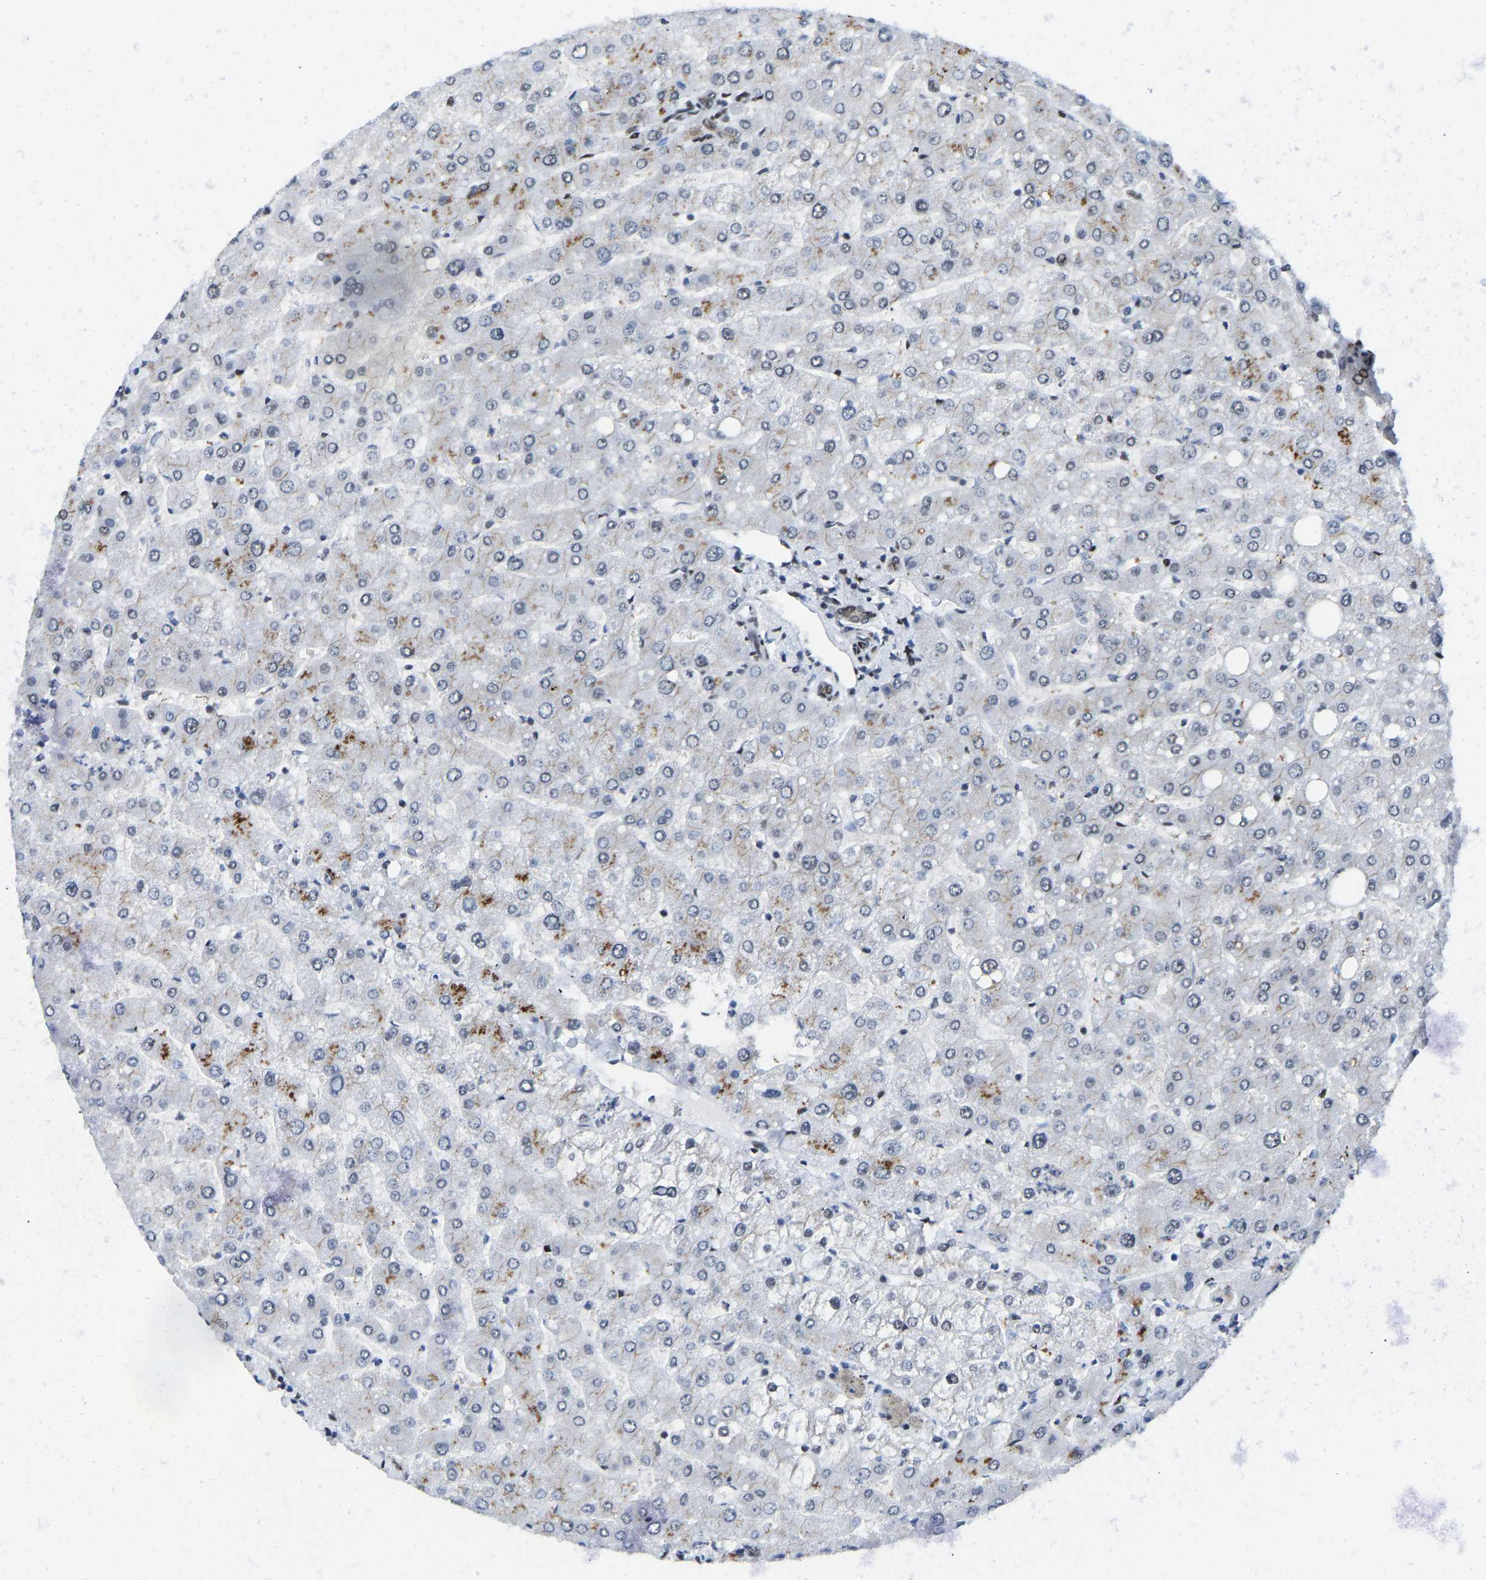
{"staining": {"intensity": "moderate", "quantity": ">75%", "location": "cytoplasmic/membranous,nuclear"}, "tissue": "liver", "cell_type": "Cholangiocytes", "image_type": "normal", "snomed": [{"axis": "morphology", "description": "Normal tissue, NOS"}, {"axis": "topography", "description": "Liver"}], "caption": "Immunohistochemistry staining of normal liver, which exhibits medium levels of moderate cytoplasmic/membranous,nuclear staining in about >75% of cholangiocytes indicating moderate cytoplasmic/membranous,nuclear protein staining. The staining was performed using DAB (3,3'-diaminobenzidine) (brown) for protein detection and nuclei were counterstained in hematoxylin (blue).", "gene": "FOXK1", "patient": {"sex": "male", "age": 55}}